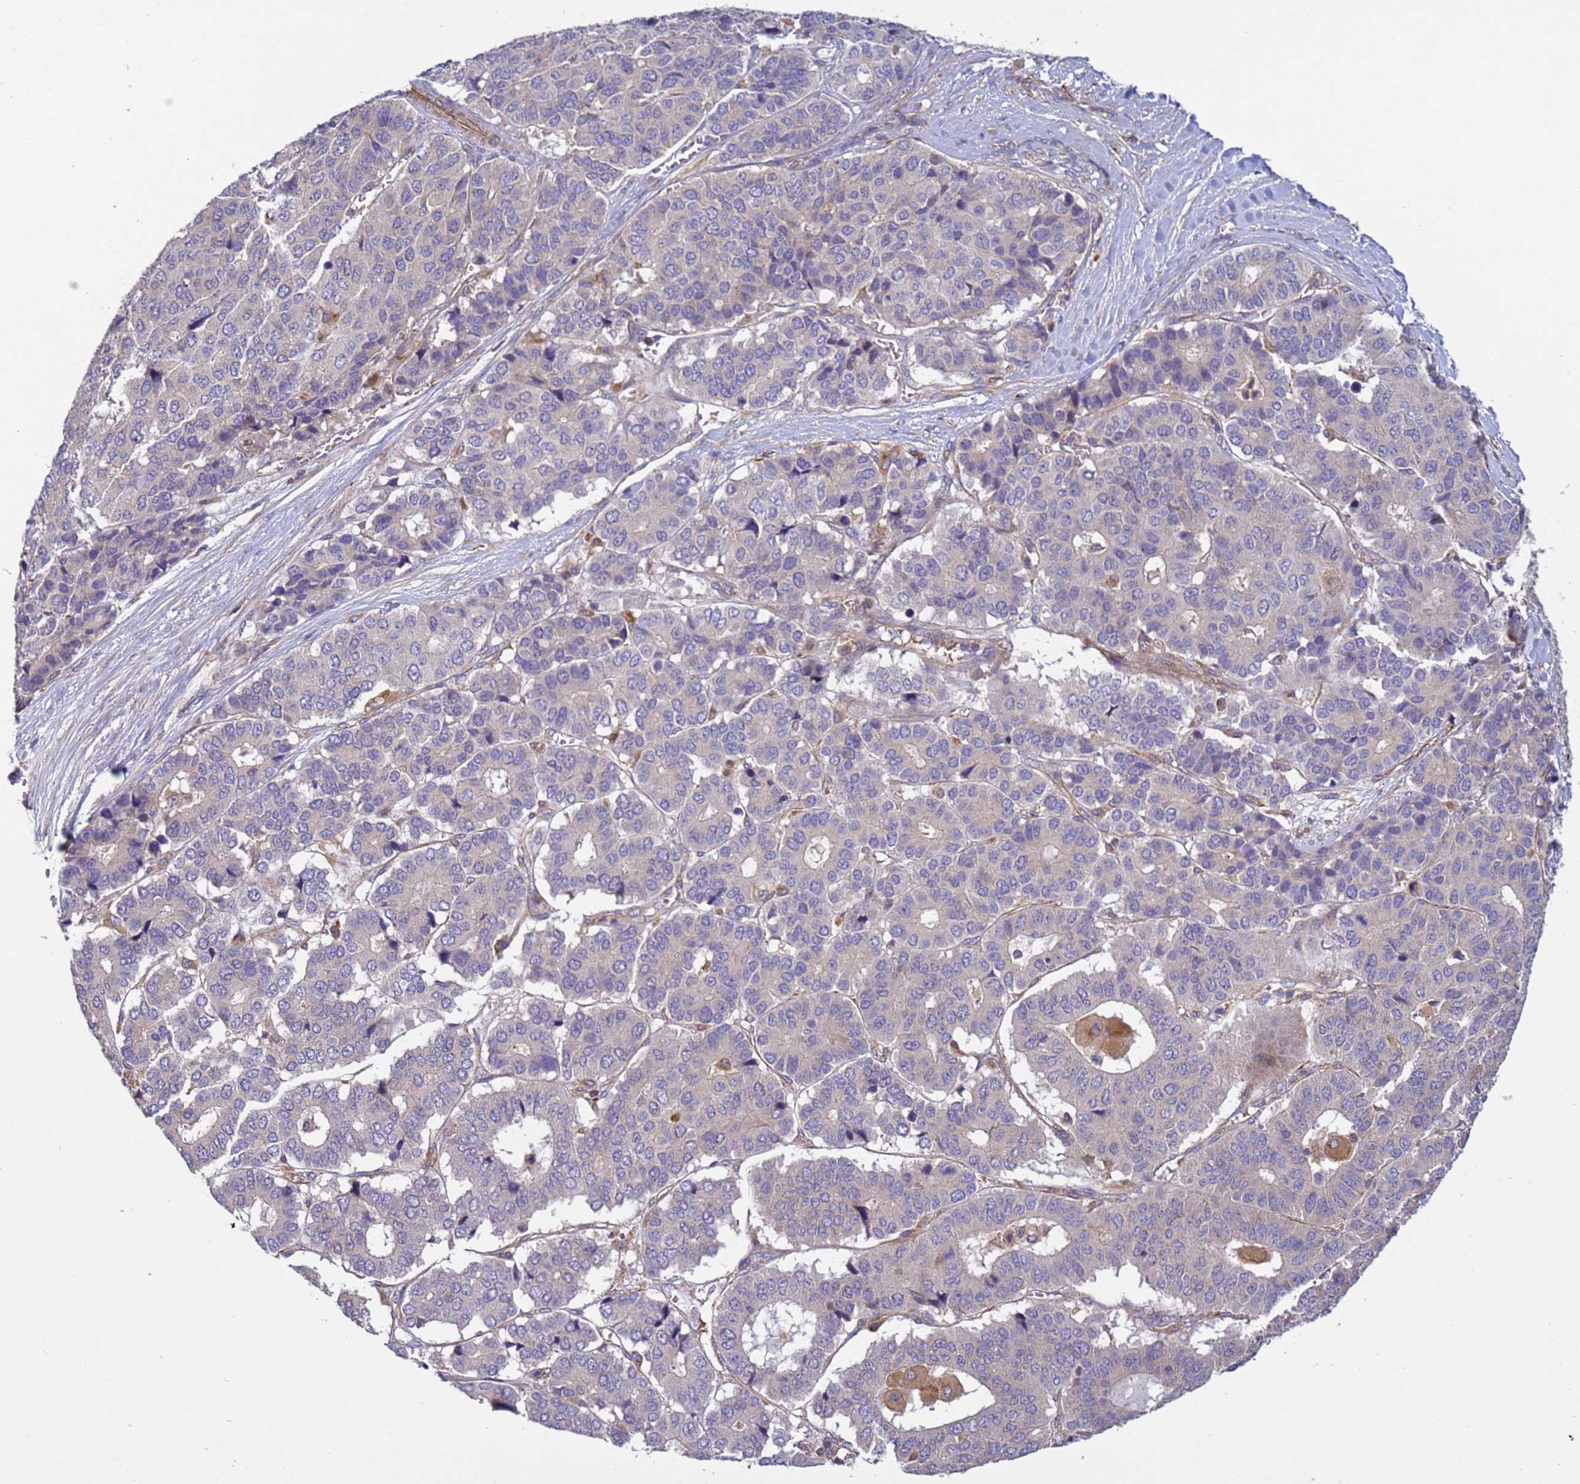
{"staining": {"intensity": "negative", "quantity": "none", "location": "none"}, "tissue": "pancreatic cancer", "cell_type": "Tumor cells", "image_type": "cancer", "snomed": [{"axis": "morphology", "description": "Adenocarcinoma, NOS"}, {"axis": "topography", "description": "Pancreas"}], "caption": "Pancreatic cancer stained for a protein using immunohistochemistry (IHC) reveals no staining tumor cells.", "gene": "RAB10", "patient": {"sex": "male", "age": 50}}